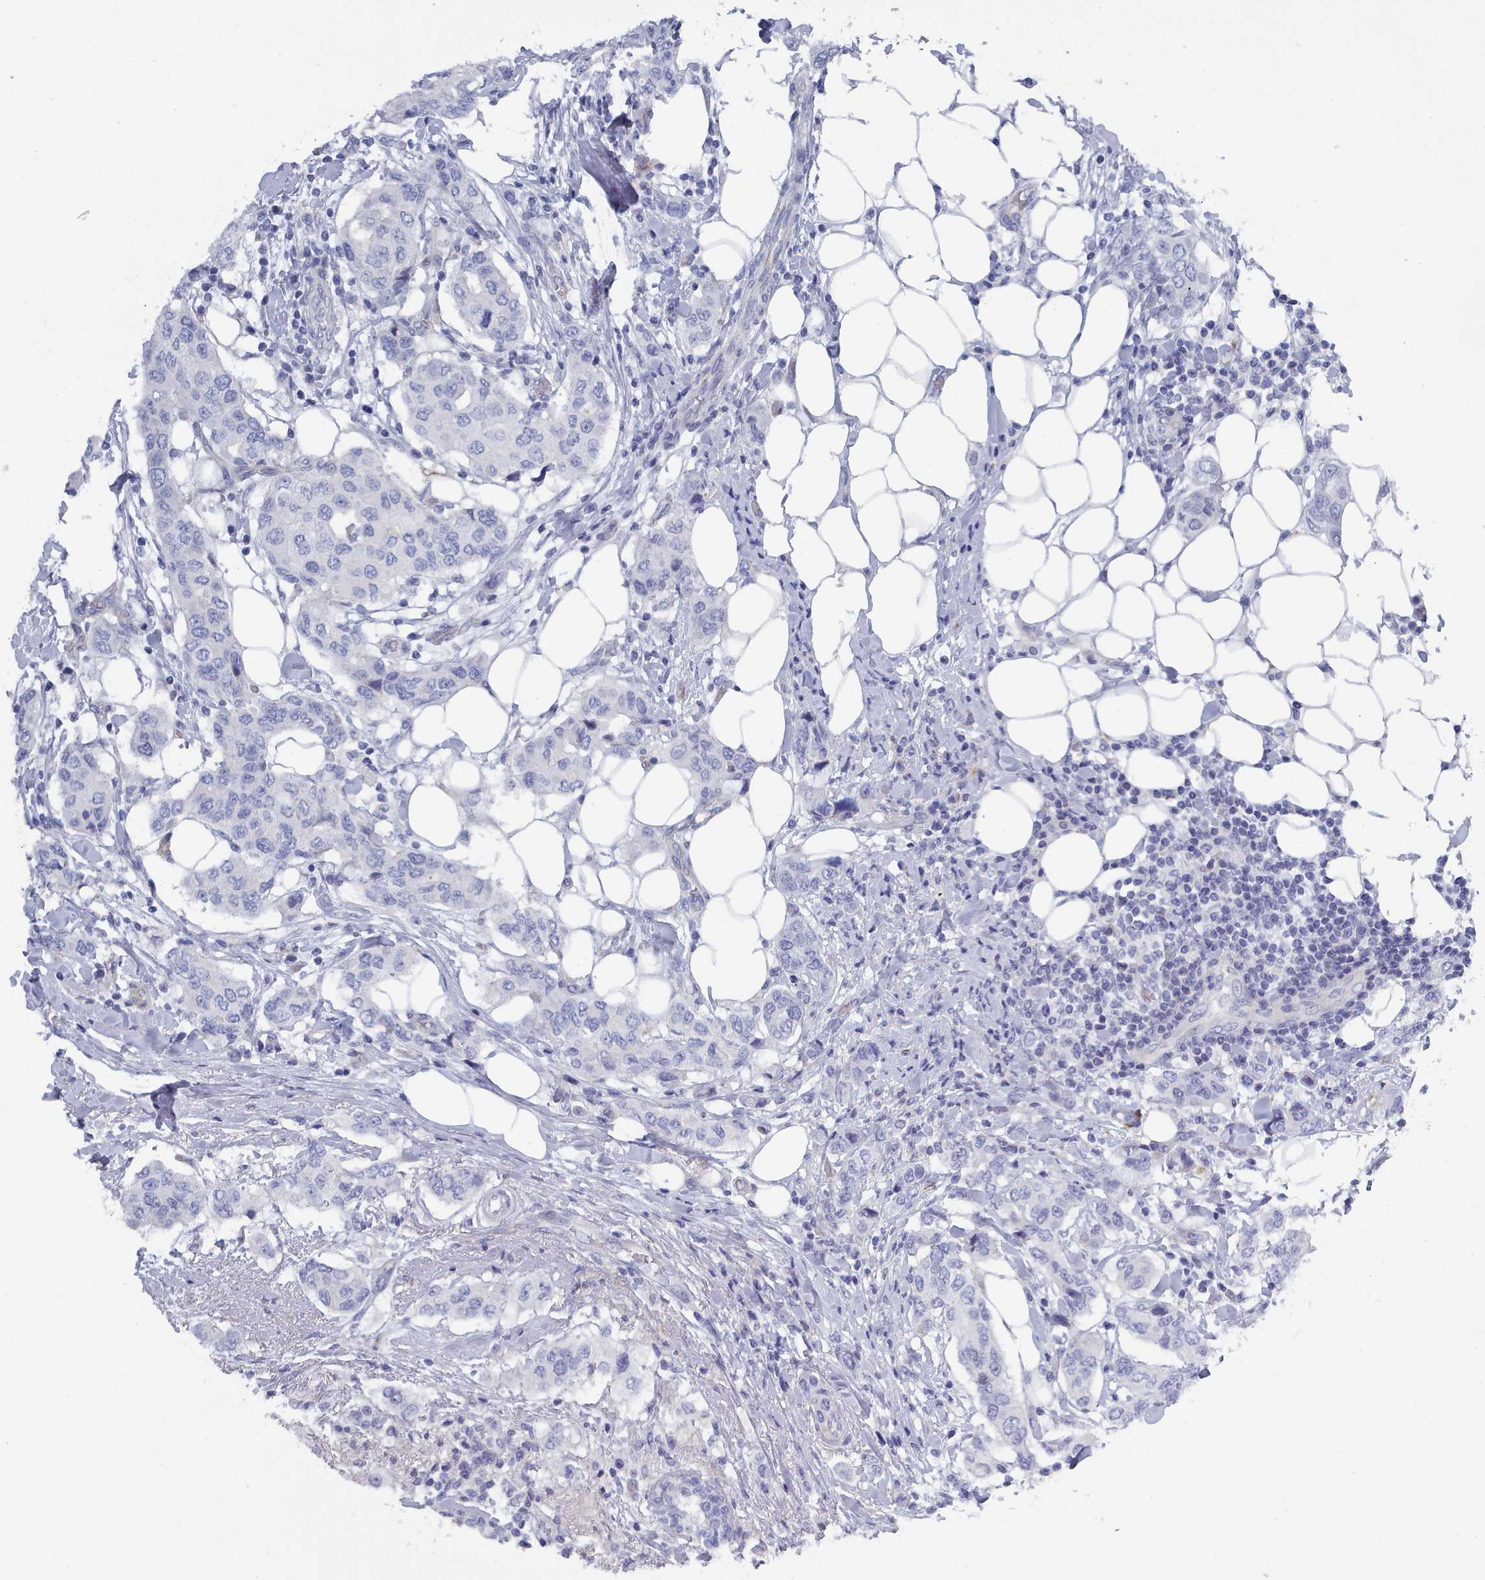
{"staining": {"intensity": "negative", "quantity": "none", "location": "none"}, "tissue": "breast cancer", "cell_type": "Tumor cells", "image_type": "cancer", "snomed": [{"axis": "morphology", "description": "Lobular carcinoma"}, {"axis": "topography", "description": "Breast"}], "caption": "High magnification brightfield microscopy of breast cancer stained with DAB (3,3'-diaminobenzidine) (brown) and counterstained with hematoxylin (blue): tumor cells show no significant positivity. Nuclei are stained in blue.", "gene": "PDE4C", "patient": {"sex": "female", "age": 51}}